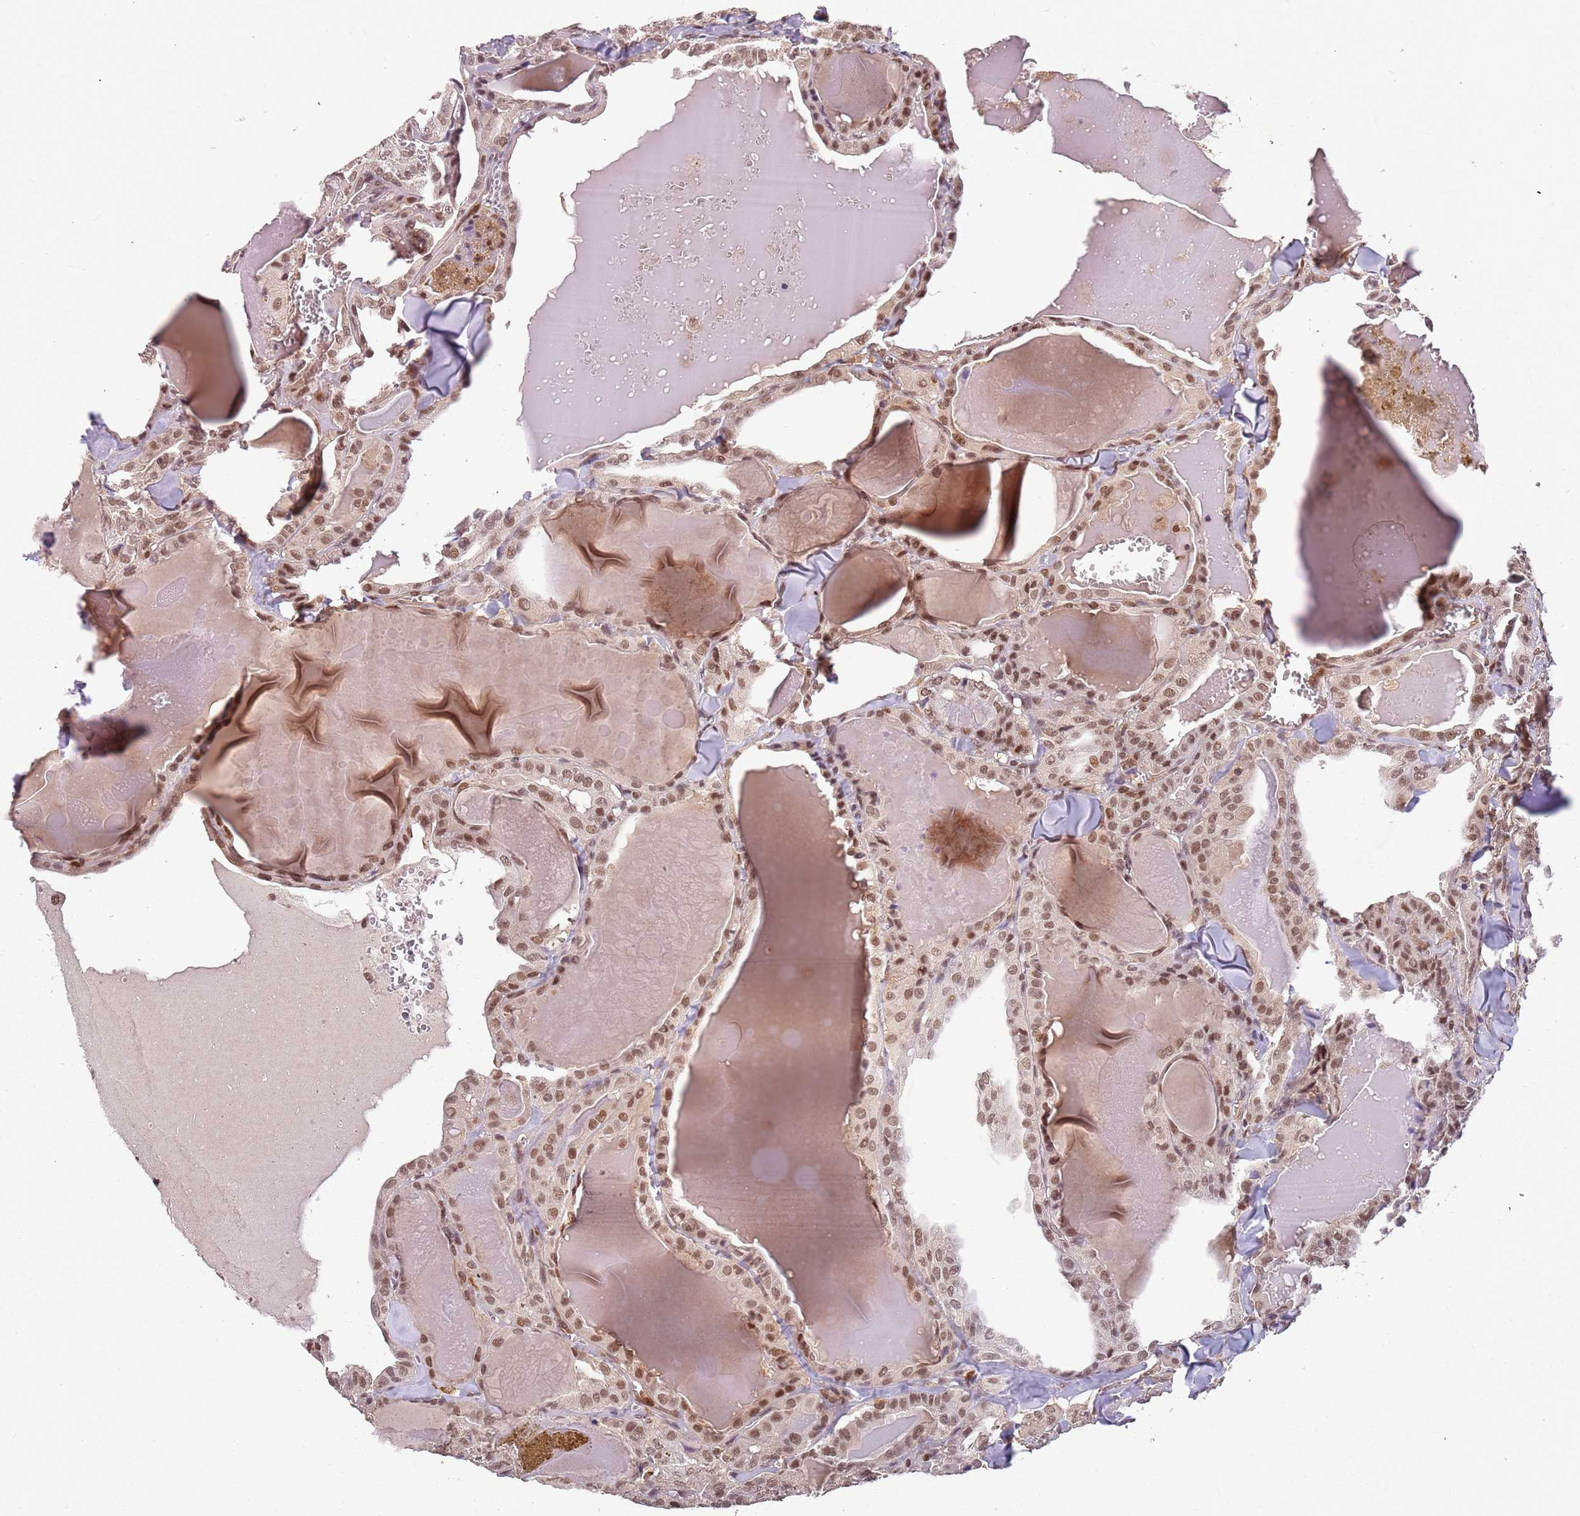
{"staining": {"intensity": "moderate", "quantity": ">75%", "location": "nuclear"}, "tissue": "thyroid cancer", "cell_type": "Tumor cells", "image_type": "cancer", "snomed": [{"axis": "morphology", "description": "Papillary adenocarcinoma, NOS"}, {"axis": "topography", "description": "Thyroid gland"}], "caption": "Thyroid cancer (papillary adenocarcinoma) stained with DAB (3,3'-diaminobenzidine) immunohistochemistry shows medium levels of moderate nuclear staining in approximately >75% of tumor cells. The staining was performed using DAB (3,3'-diaminobenzidine), with brown indicating positive protein expression. Nuclei are stained blue with hematoxylin.", "gene": "GBP2", "patient": {"sex": "male", "age": 52}}